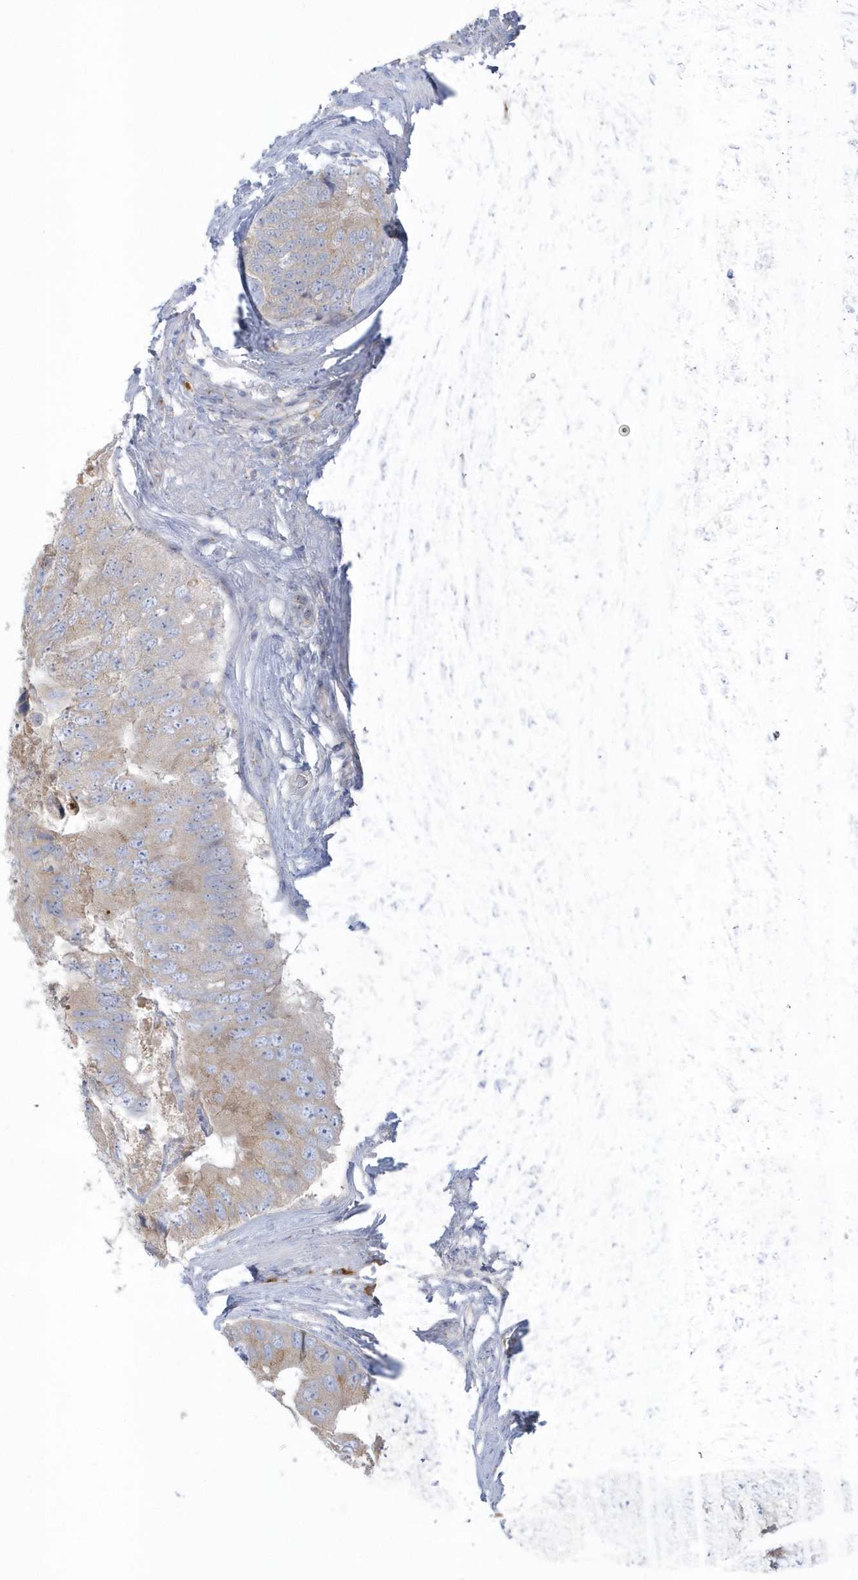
{"staining": {"intensity": "weak", "quantity": ">75%", "location": "cytoplasmic/membranous"}, "tissue": "prostate cancer", "cell_type": "Tumor cells", "image_type": "cancer", "snomed": [{"axis": "morphology", "description": "Adenocarcinoma, High grade"}, {"axis": "topography", "description": "Prostate"}], "caption": "Human high-grade adenocarcinoma (prostate) stained with a brown dye shows weak cytoplasmic/membranous positive positivity in about >75% of tumor cells.", "gene": "SEMA3D", "patient": {"sex": "male", "age": 70}}